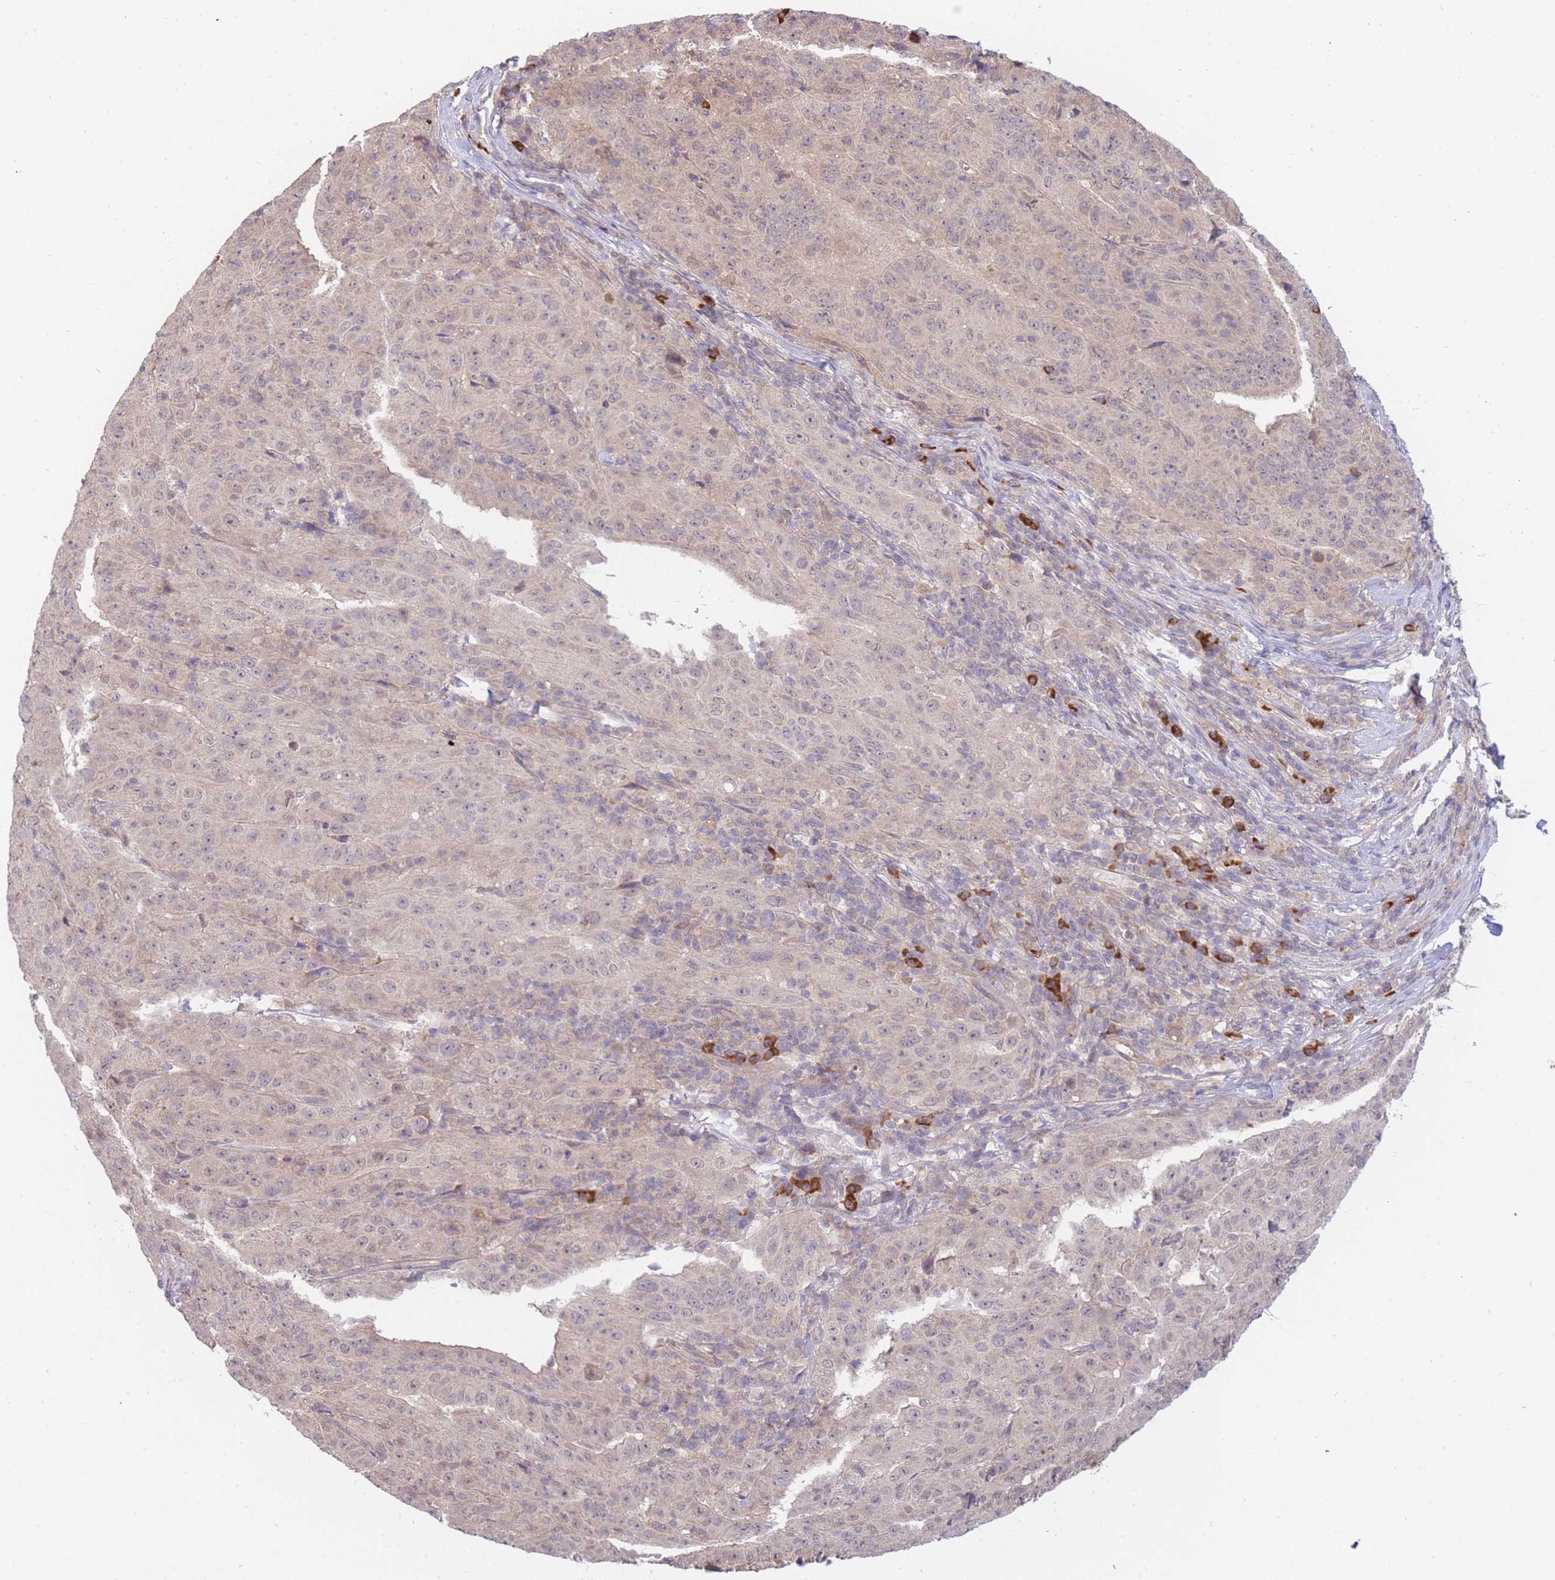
{"staining": {"intensity": "weak", "quantity": "<25%", "location": "cytoplasmic/membranous"}, "tissue": "pancreatic cancer", "cell_type": "Tumor cells", "image_type": "cancer", "snomed": [{"axis": "morphology", "description": "Adenocarcinoma, NOS"}, {"axis": "topography", "description": "Pancreas"}], "caption": "Tumor cells show no significant protein staining in adenocarcinoma (pancreatic).", "gene": "SMC6", "patient": {"sex": "male", "age": 63}}